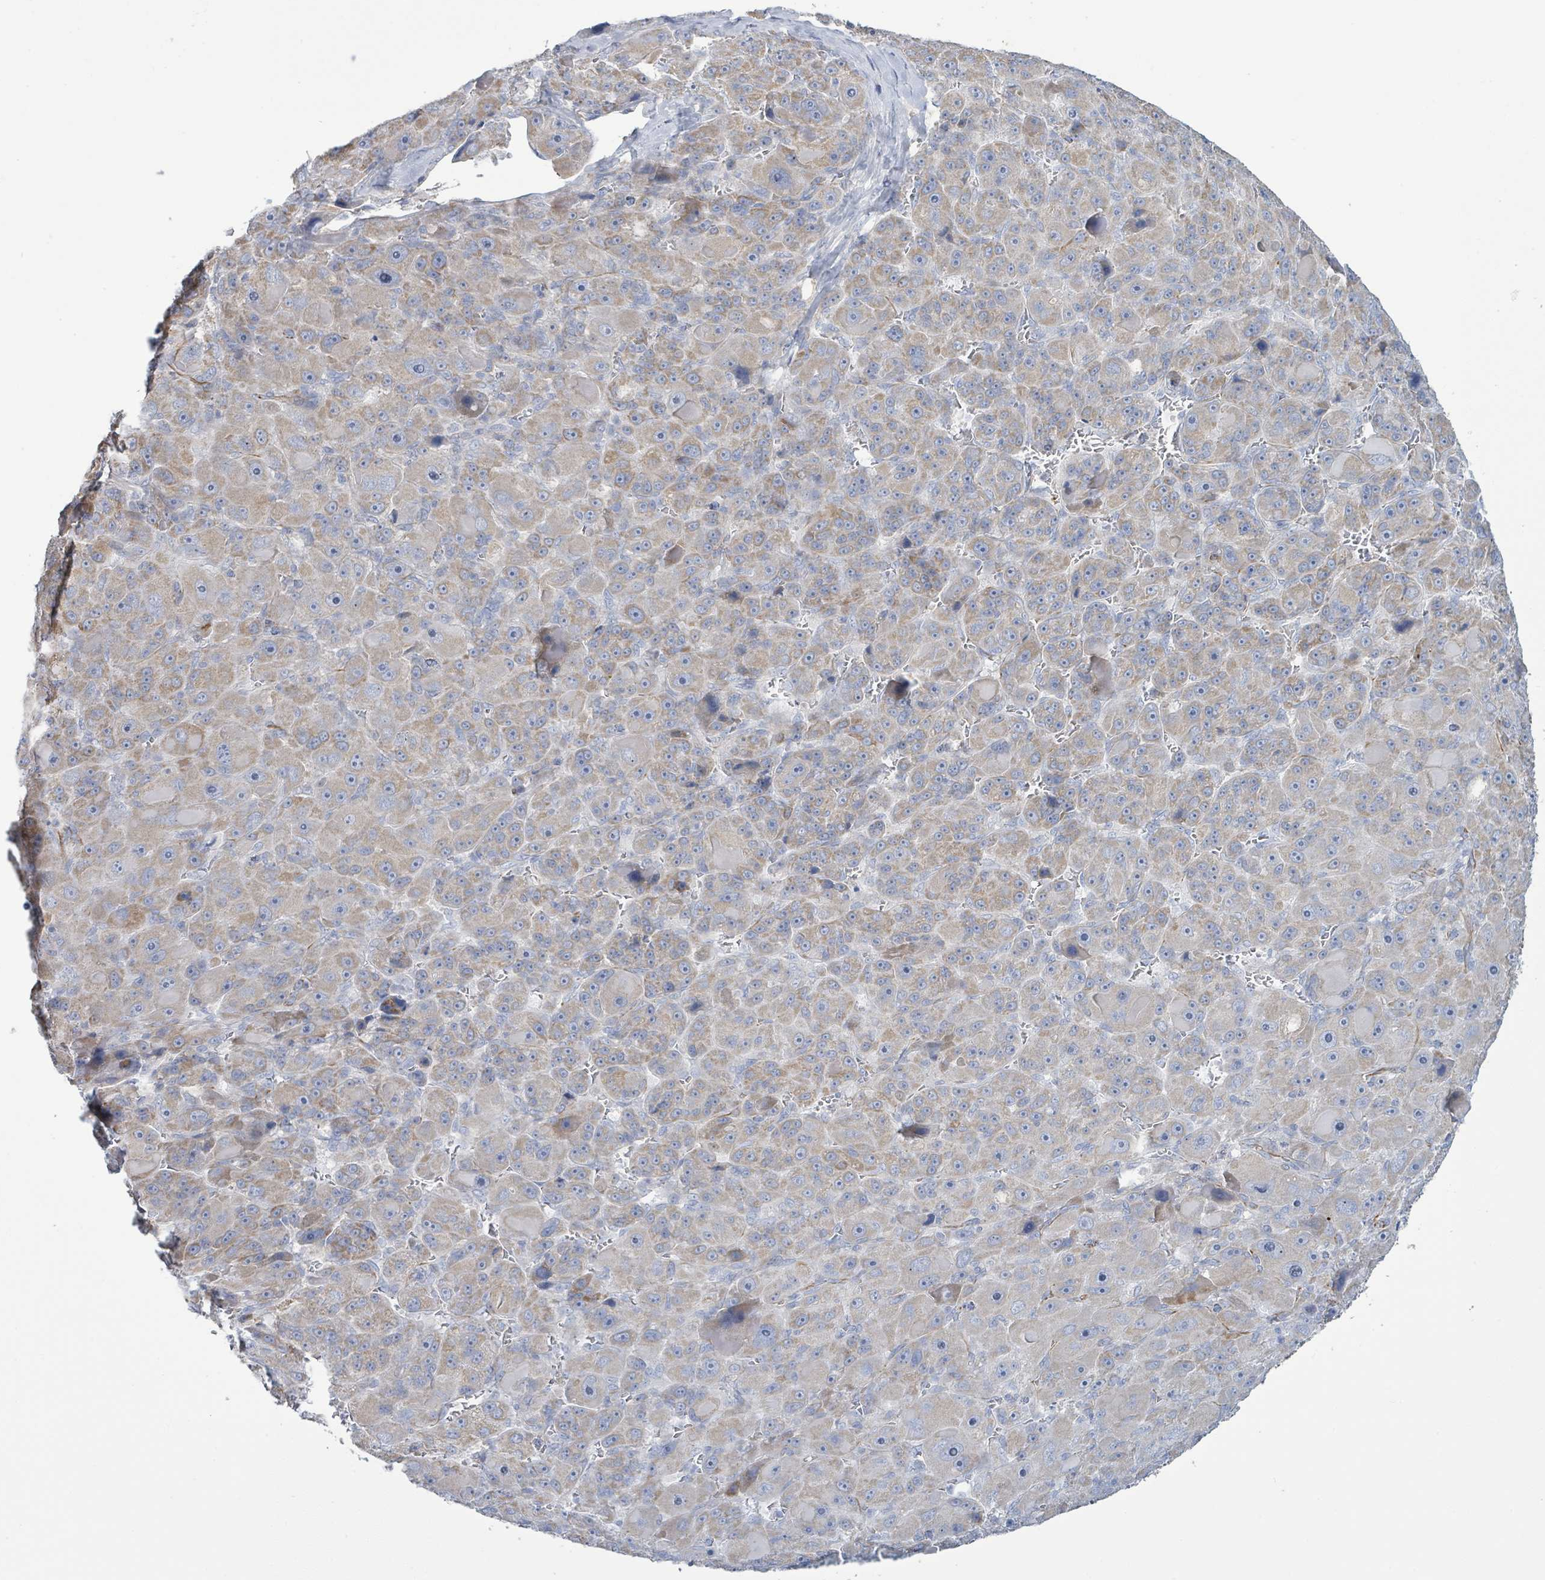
{"staining": {"intensity": "weak", "quantity": "25%-75%", "location": "cytoplasmic/membranous"}, "tissue": "liver cancer", "cell_type": "Tumor cells", "image_type": "cancer", "snomed": [{"axis": "morphology", "description": "Carcinoma, Hepatocellular, NOS"}, {"axis": "topography", "description": "Liver"}], "caption": "Protein expression analysis of hepatocellular carcinoma (liver) shows weak cytoplasmic/membranous staining in approximately 25%-75% of tumor cells. (DAB IHC with brightfield microscopy, high magnification).", "gene": "ALG12", "patient": {"sex": "male", "age": 76}}